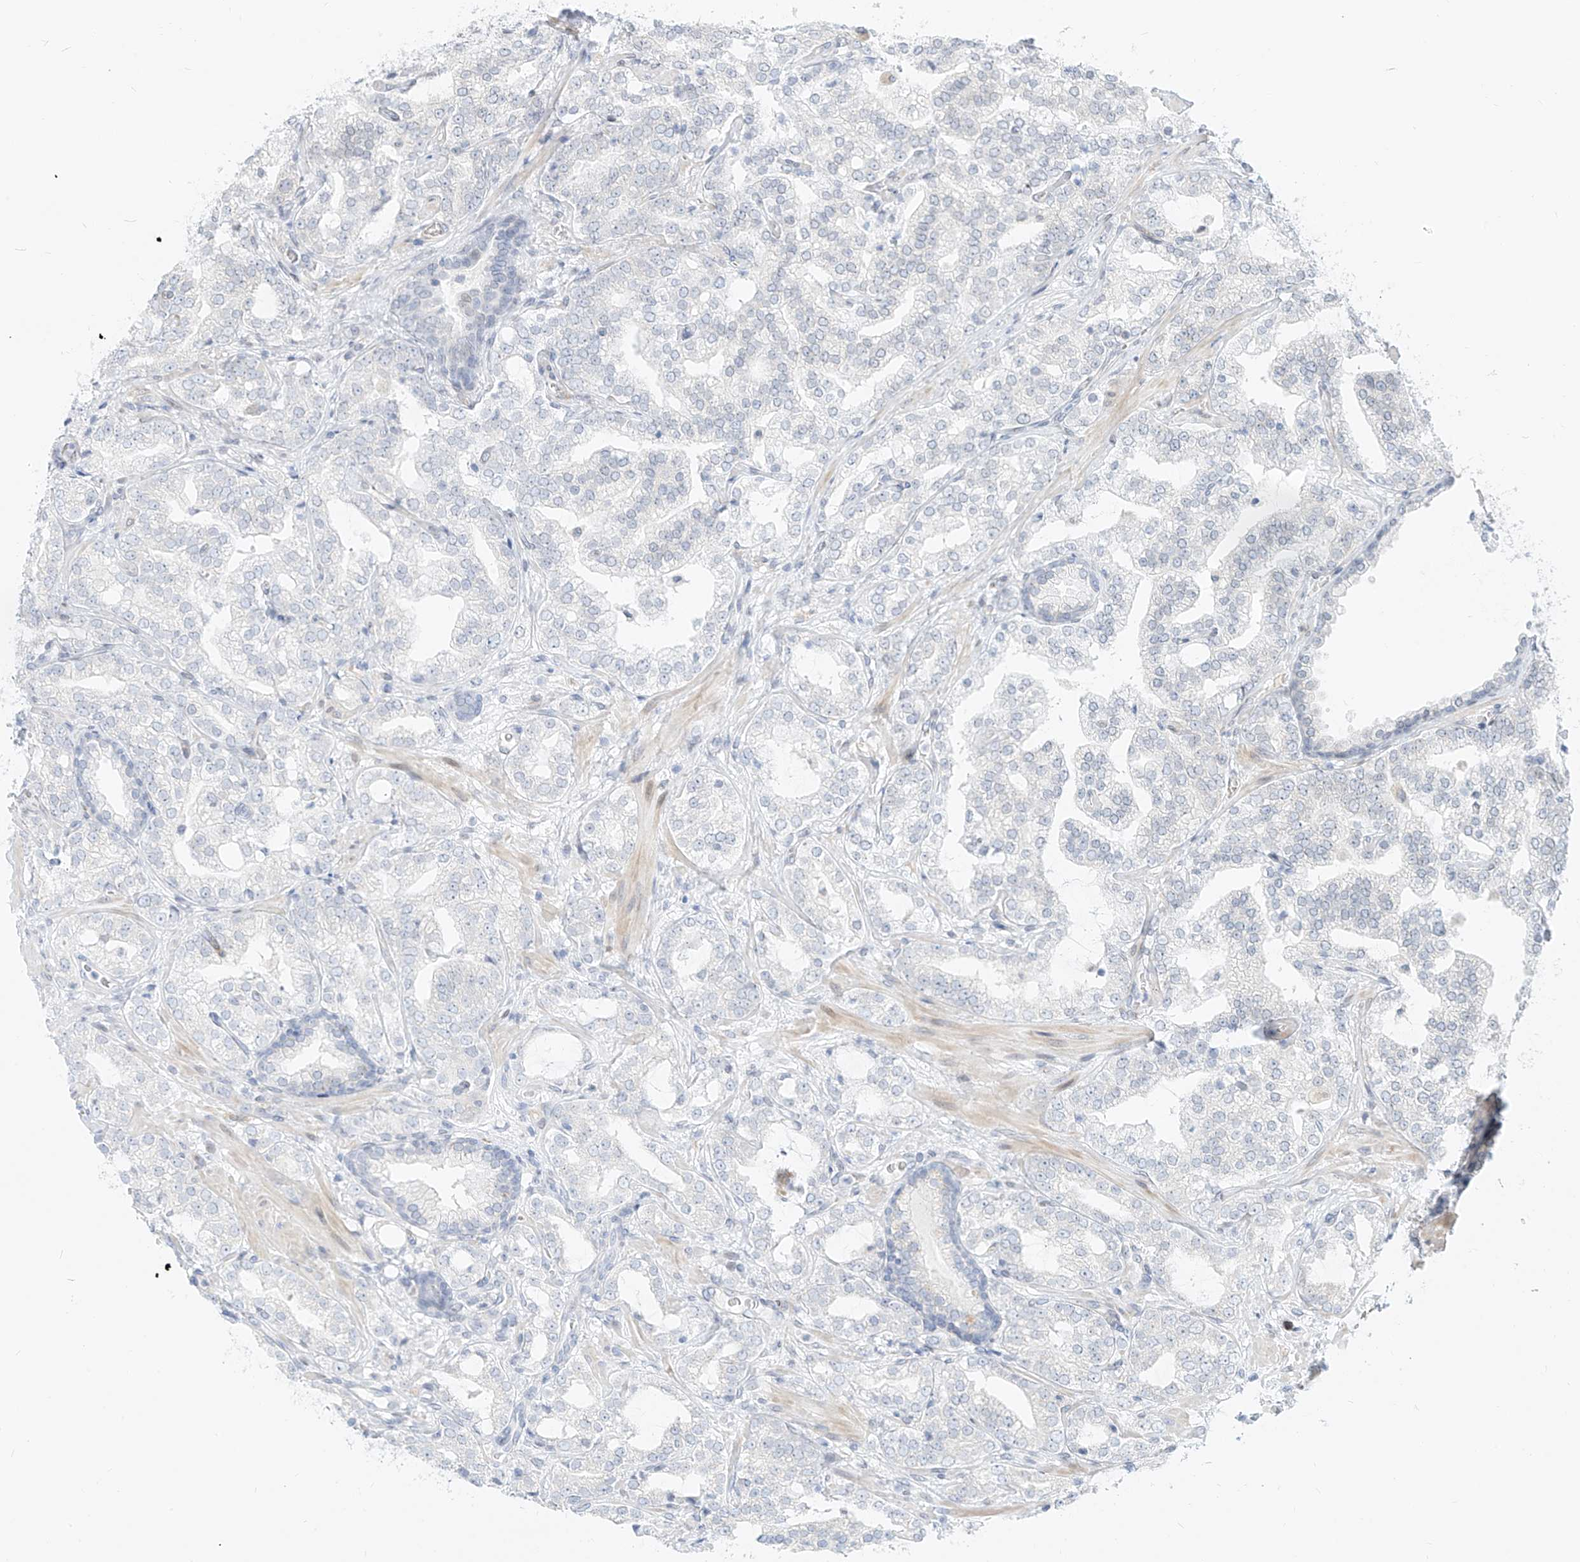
{"staining": {"intensity": "negative", "quantity": "none", "location": "none"}, "tissue": "prostate cancer", "cell_type": "Tumor cells", "image_type": "cancer", "snomed": [{"axis": "morphology", "description": "Adenocarcinoma, High grade"}, {"axis": "topography", "description": "Prostate"}], "caption": "This micrograph is of prostate adenocarcinoma (high-grade) stained with immunohistochemistry (IHC) to label a protein in brown with the nuclei are counter-stained blue. There is no staining in tumor cells.", "gene": "NHSL1", "patient": {"sex": "male", "age": 64}}